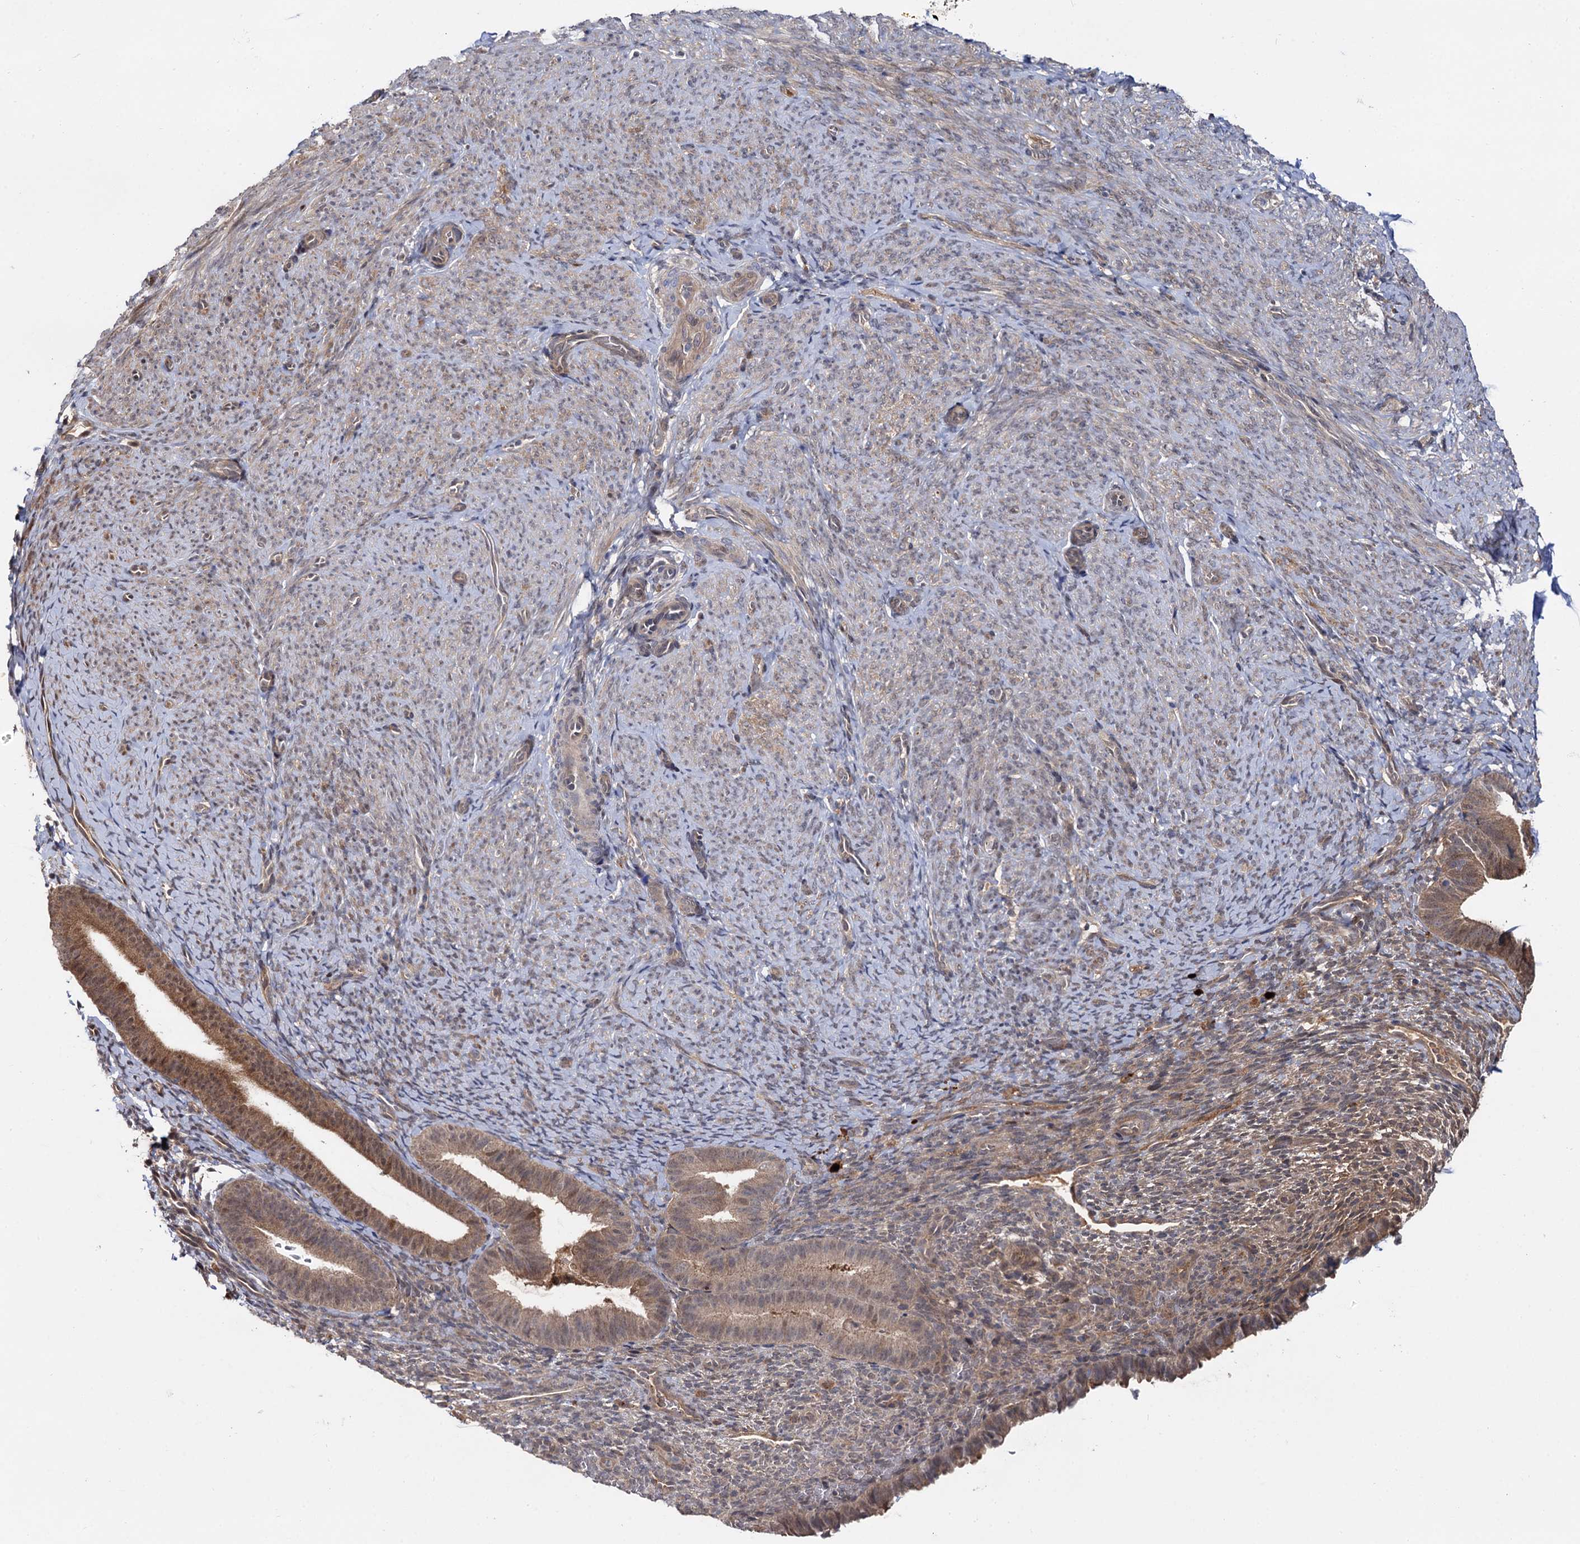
{"staining": {"intensity": "weak", "quantity": "25%-75%", "location": "cytoplasmic/membranous"}, "tissue": "endometrium", "cell_type": "Cells in endometrial stroma", "image_type": "normal", "snomed": [{"axis": "morphology", "description": "Normal tissue, NOS"}, {"axis": "topography", "description": "Endometrium"}], "caption": "Endometrium was stained to show a protein in brown. There is low levels of weak cytoplasmic/membranous staining in about 25%-75% of cells in endometrial stroma. The protein of interest is stained brown, and the nuclei are stained in blue (DAB IHC with brightfield microscopy, high magnification).", "gene": "SELENOP", "patient": {"sex": "female", "age": 65}}